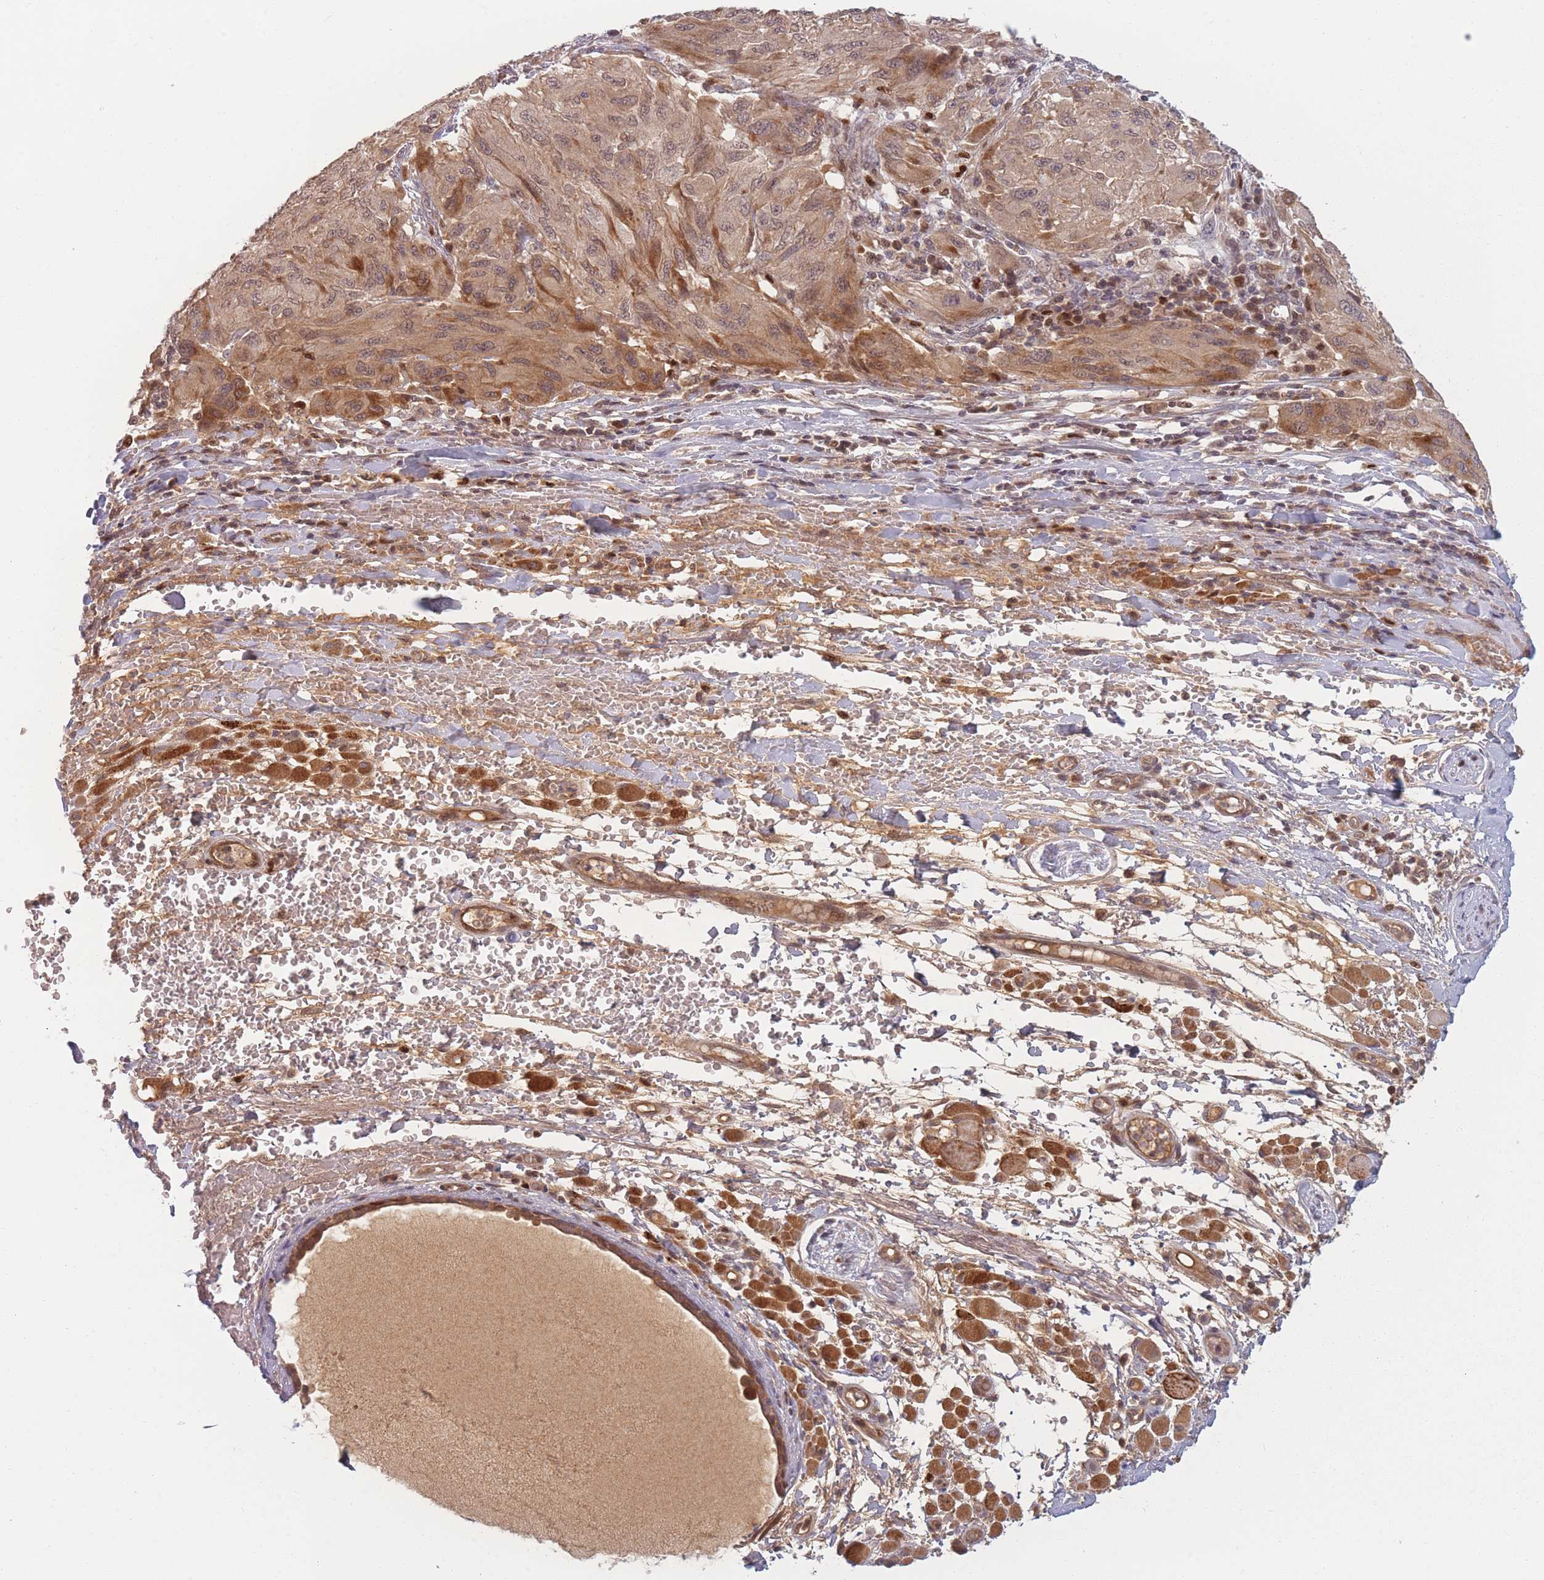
{"staining": {"intensity": "moderate", "quantity": ">75%", "location": "cytoplasmic/membranous,nuclear"}, "tissue": "melanoma", "cell_type": "Tumor cells", "image_type": "cancer", "snomed": [{"axis": "morphology", "description": "Malignant melanoma, NOS"}, {"axis": "topography", "description": "Skin"}], "caption": "Malignant melanoma stained with a protein marker reveals moderate staining in tumor cells.", "gene": "FAM153A", "patient": {"sex": "female", "age": 91}}